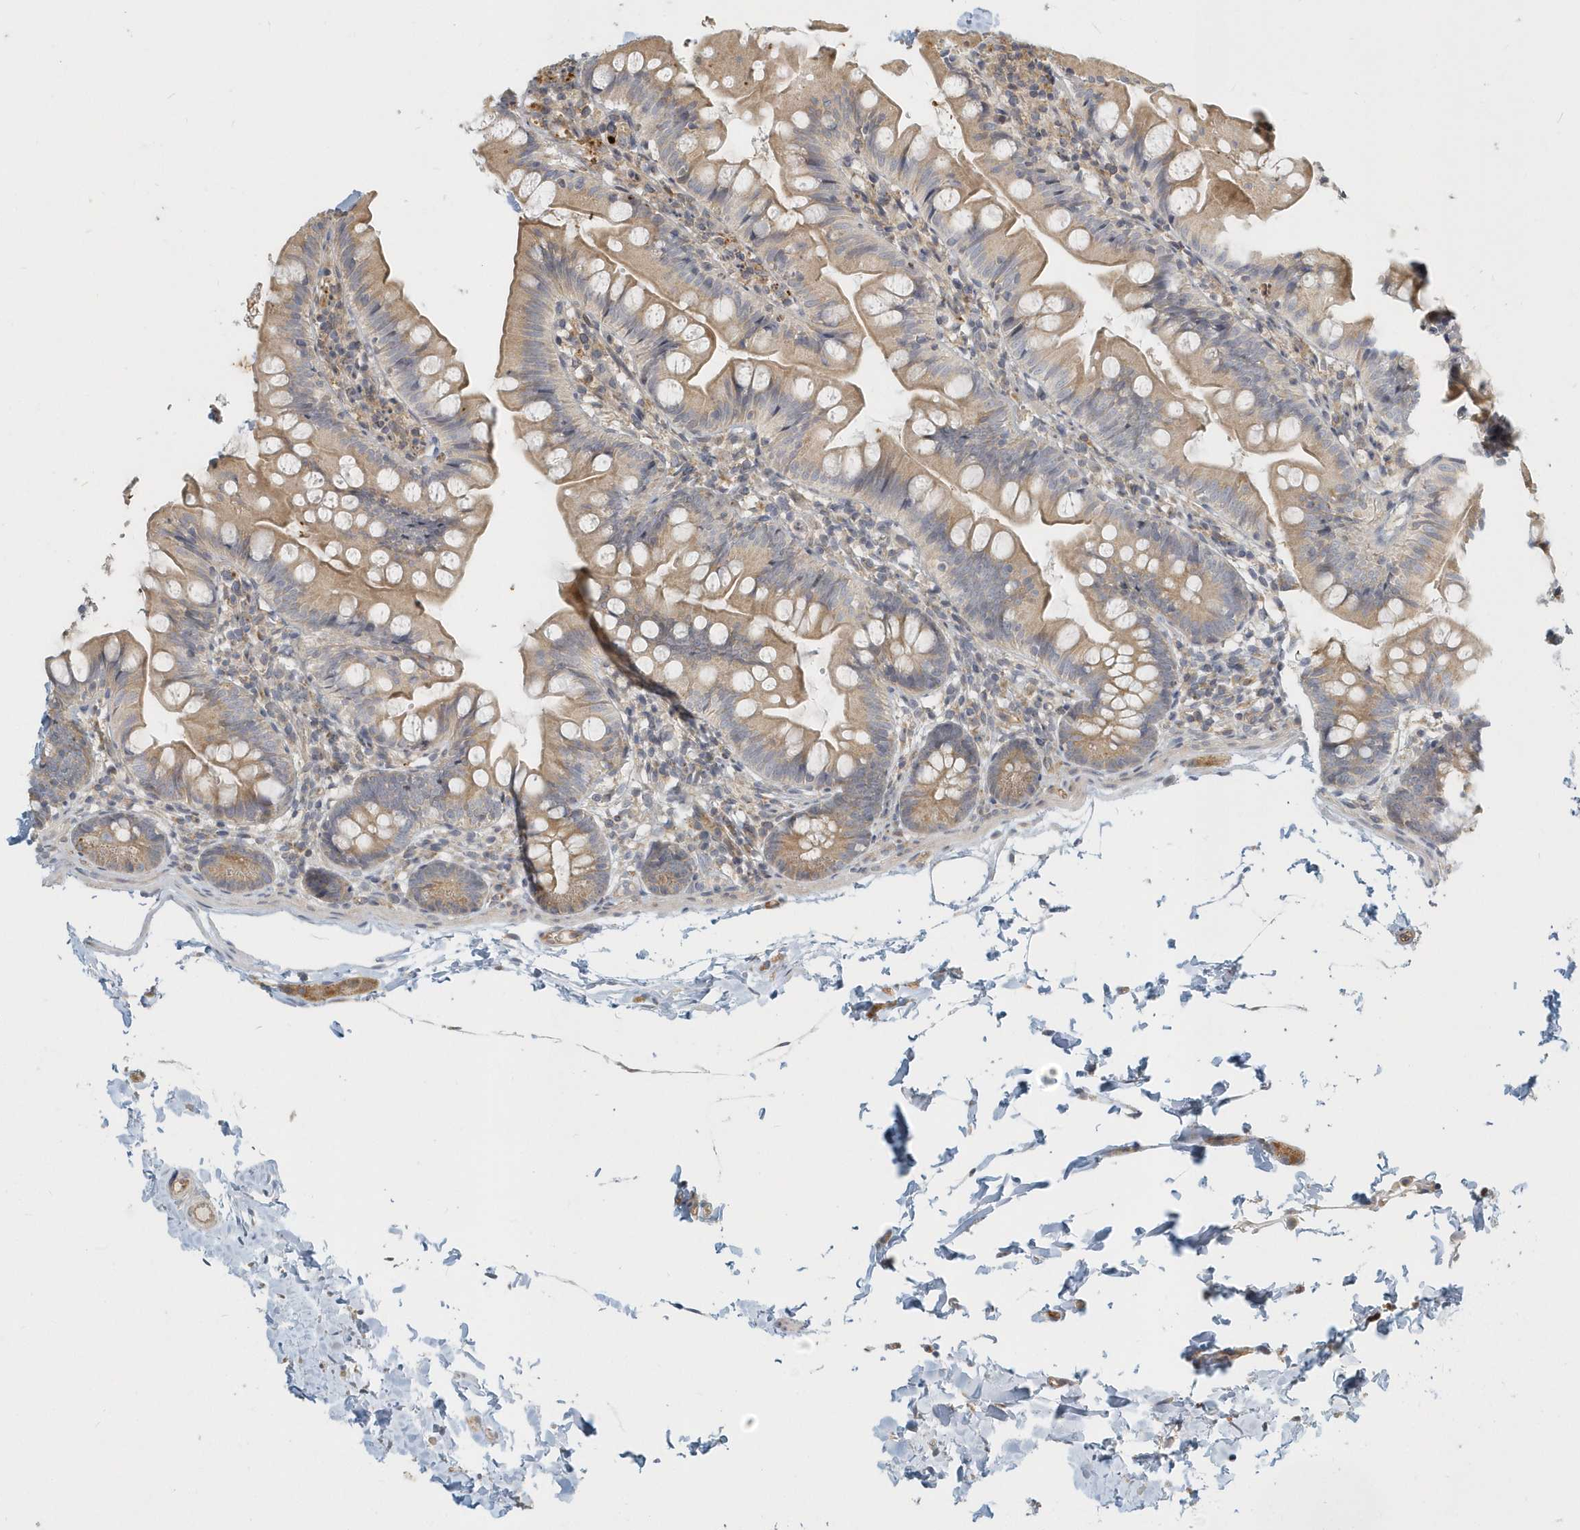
{"staining": {"intensity": "moderate", "quantity": ">75%", "location": "cytoplasmic/membranous"}, "tissue": "small intestine", "cell_type": "Glandular cells", "image_type": "normal", "snomed": [{"axis": "morphology", "description": "Normal tissue, NOS"}, {"axis": "topography", "description": "Small intestine"}], "caption": "Human small intestine stained with a brown dye displays moderate cytoplasmic/membranous positive staining in about >75% of glandular cells.", "gene": "NAPB", "patient": {"sex": "male", "age": 7}}